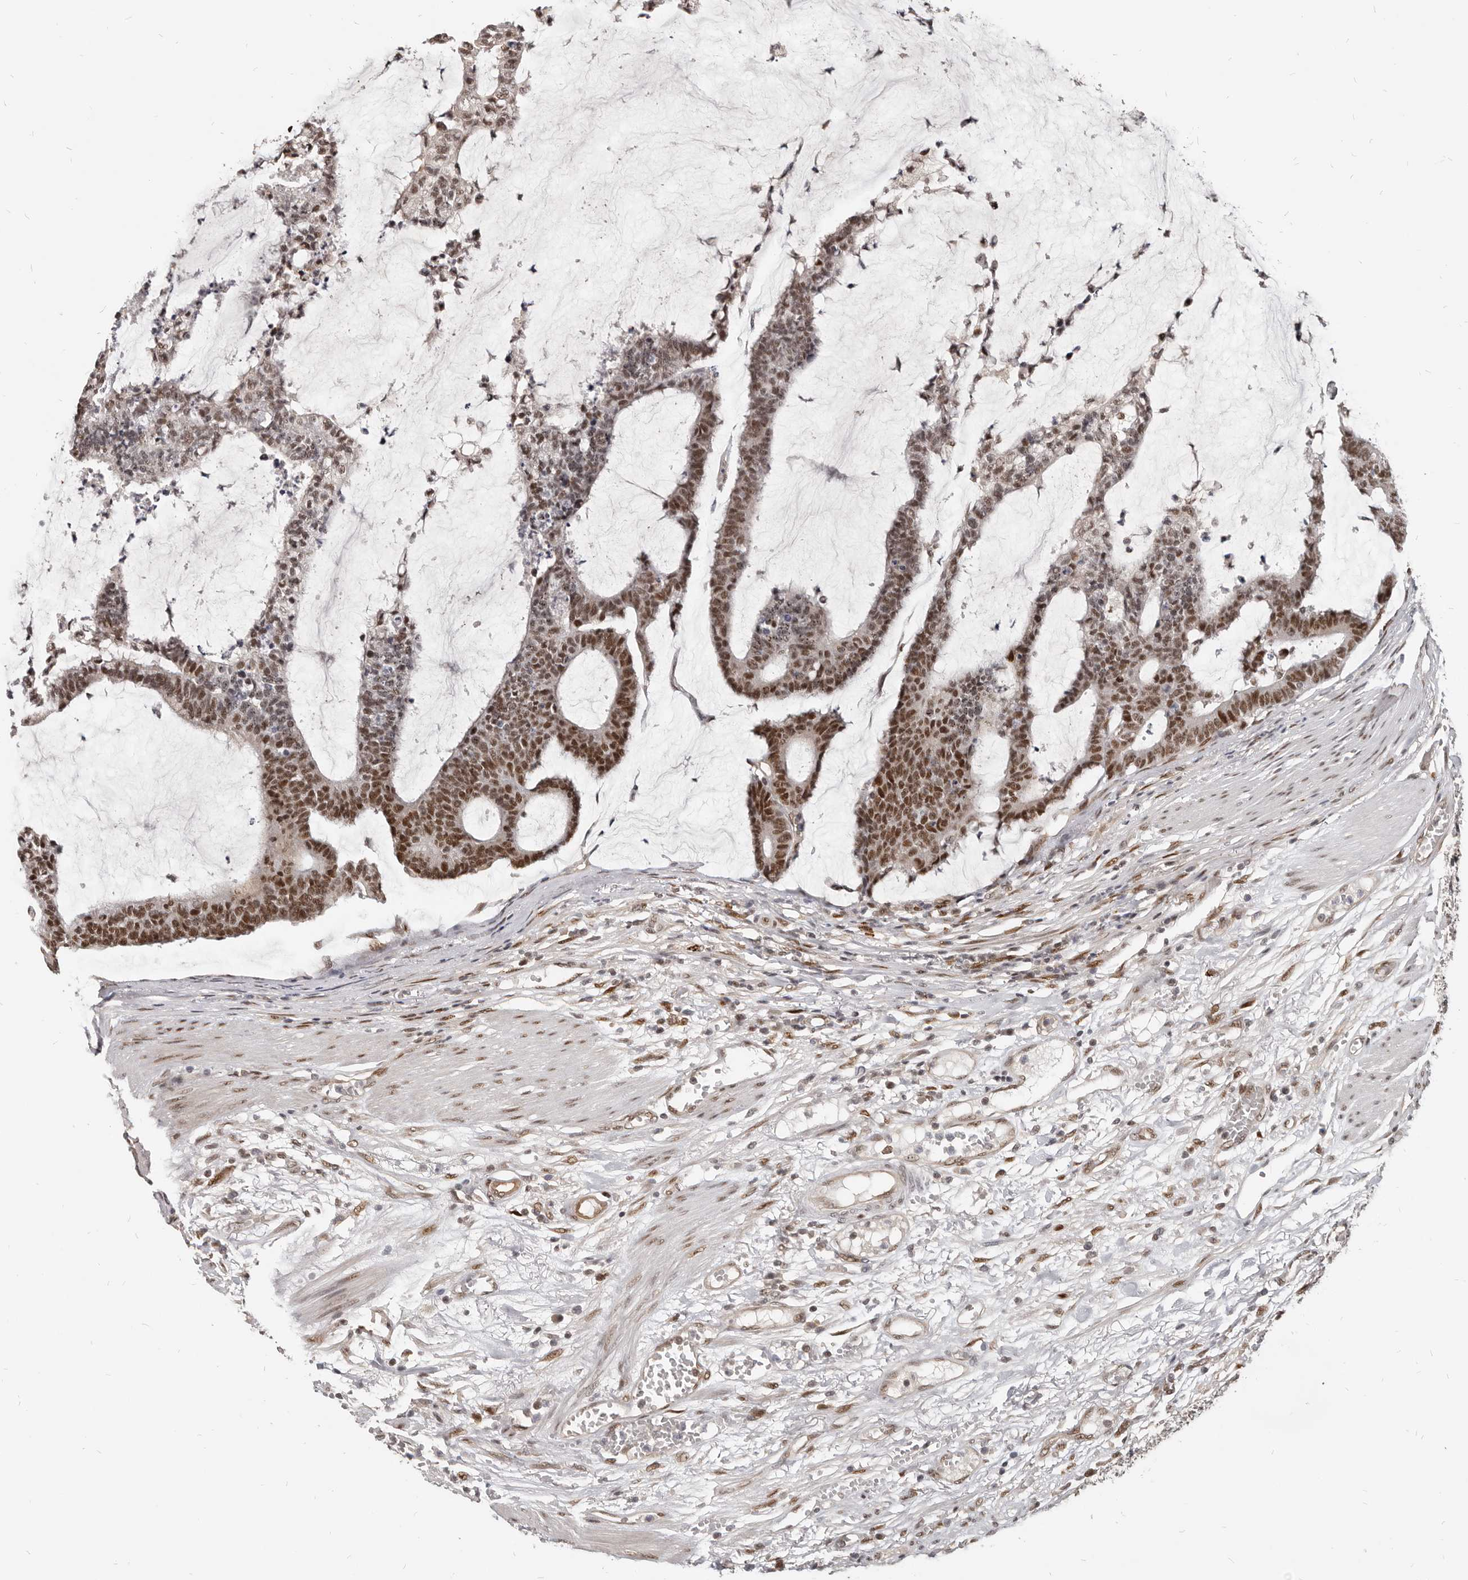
{"staining": {"intensity": "moderate", "quantity": ">75%", "location": "nuclear"}, "tissue": "colorectal cancer", "cell_type": "Tumor cells", "image_type": "cancer", "snomed": [{"axis": "morphology", "description": "Adenocarcinoma, NOS"}, {"axis": "topography", "description": "Colon"}], "caption": "About >75% of tumor cells in adenocarcinoma (colorectal) demonstrate moderate nuclear protein positivity as visualized by brown immunohistochemical staining.", "gene": "ATF5", "patient": {"sex": "female", "age": 84}}